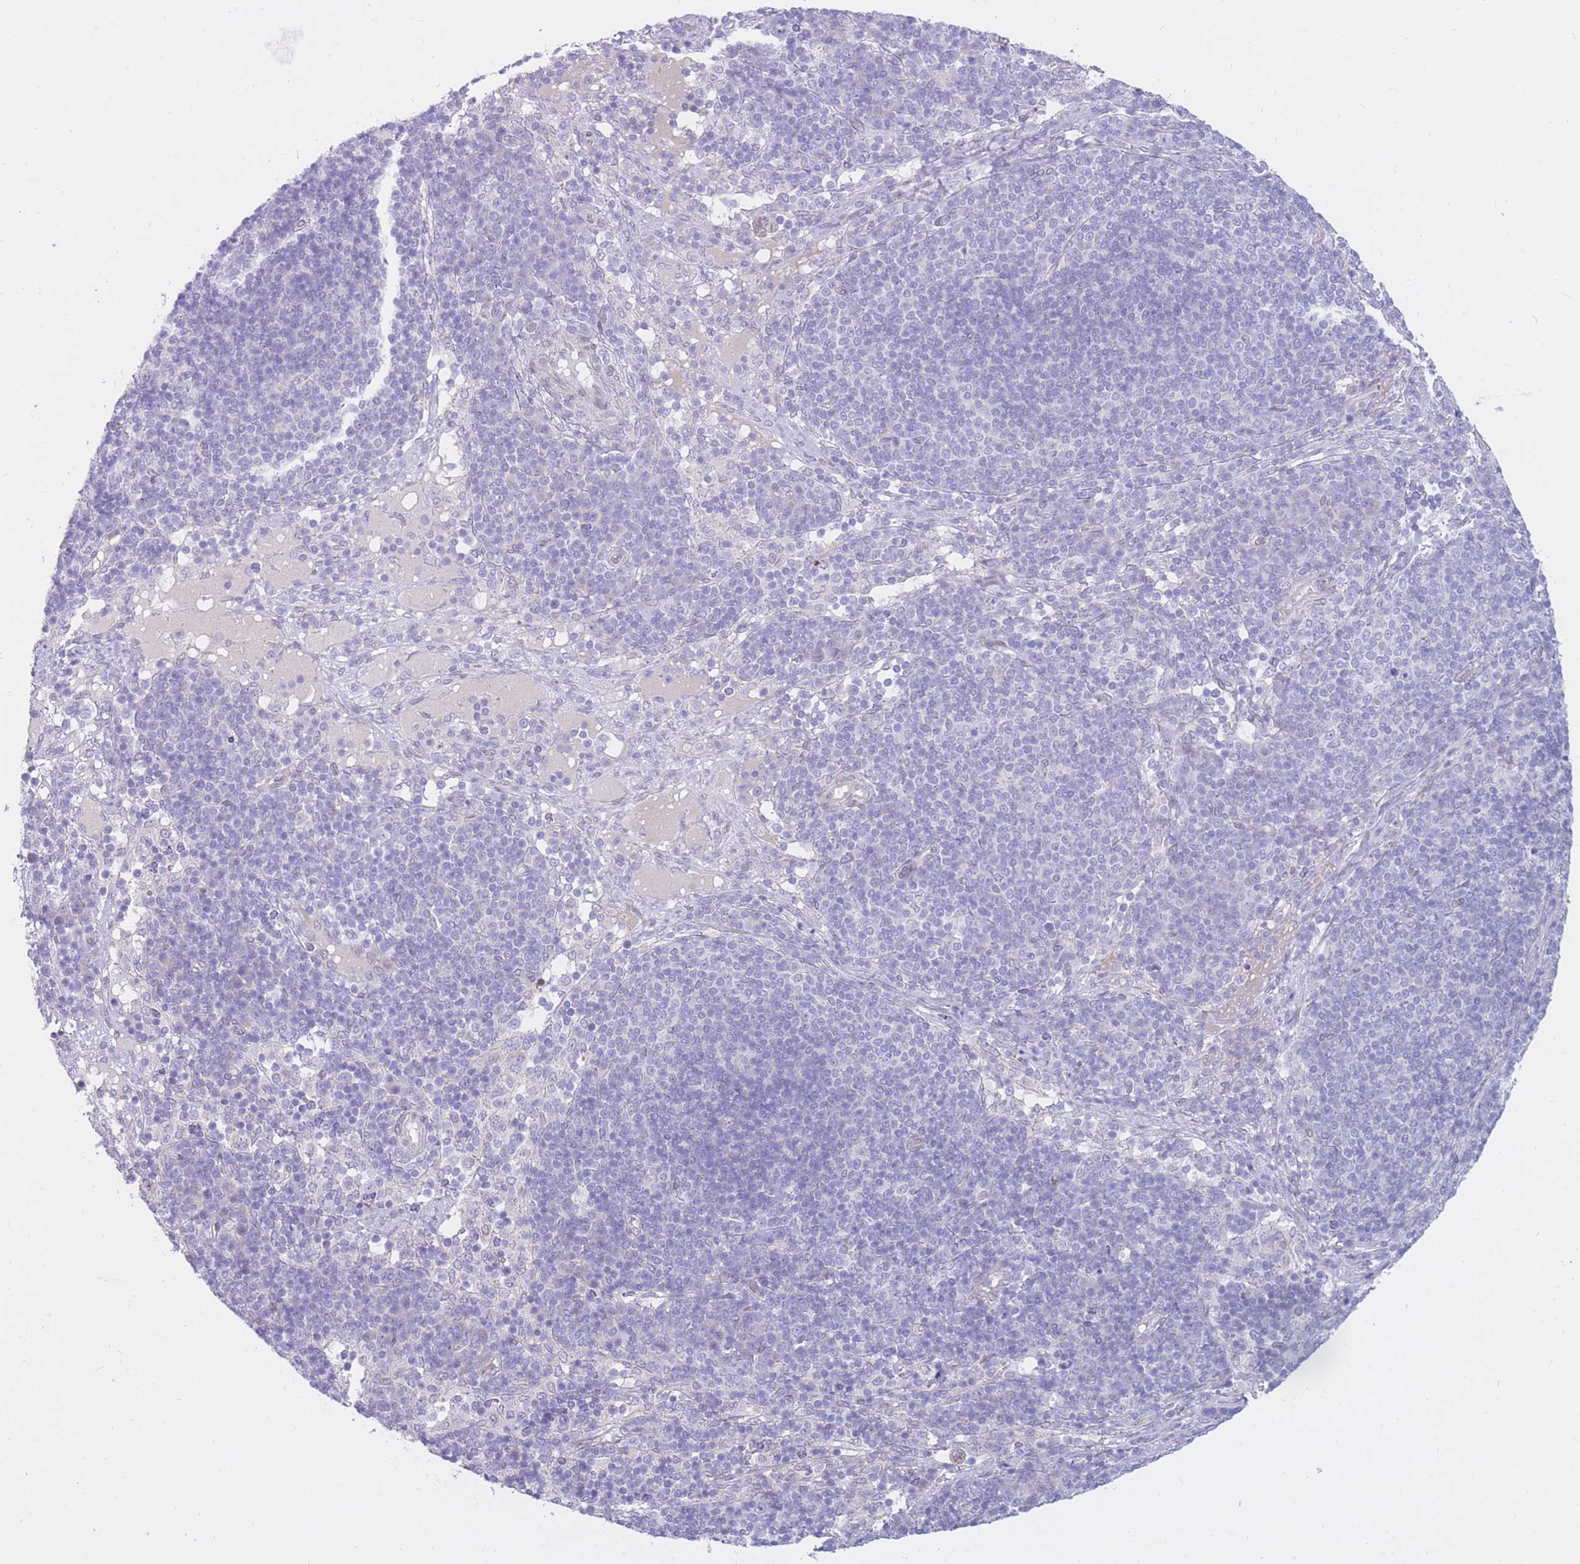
{"staining": {"intensity": "negative", "quantity": "none", "location": "none"}, "tissue": "pancreatic cancer", "cell_type": "Tumor cells", "image_type": "cancer", "snomed": [{"axis": "morphology", "description": "Normal tissue, NOS"}, {"axis": "morphology", "description": "Adenocarcinoma, NOS"}, {"axis": "topography", "description": "Lymph node"}, {"axis": "topography", "description": "Pancreas"}], "caption": "Tumor cells show no significant expression in pancreatic cancer.", "gene": "HOOK2", "patient": {"sex": "female", "age": 67}}